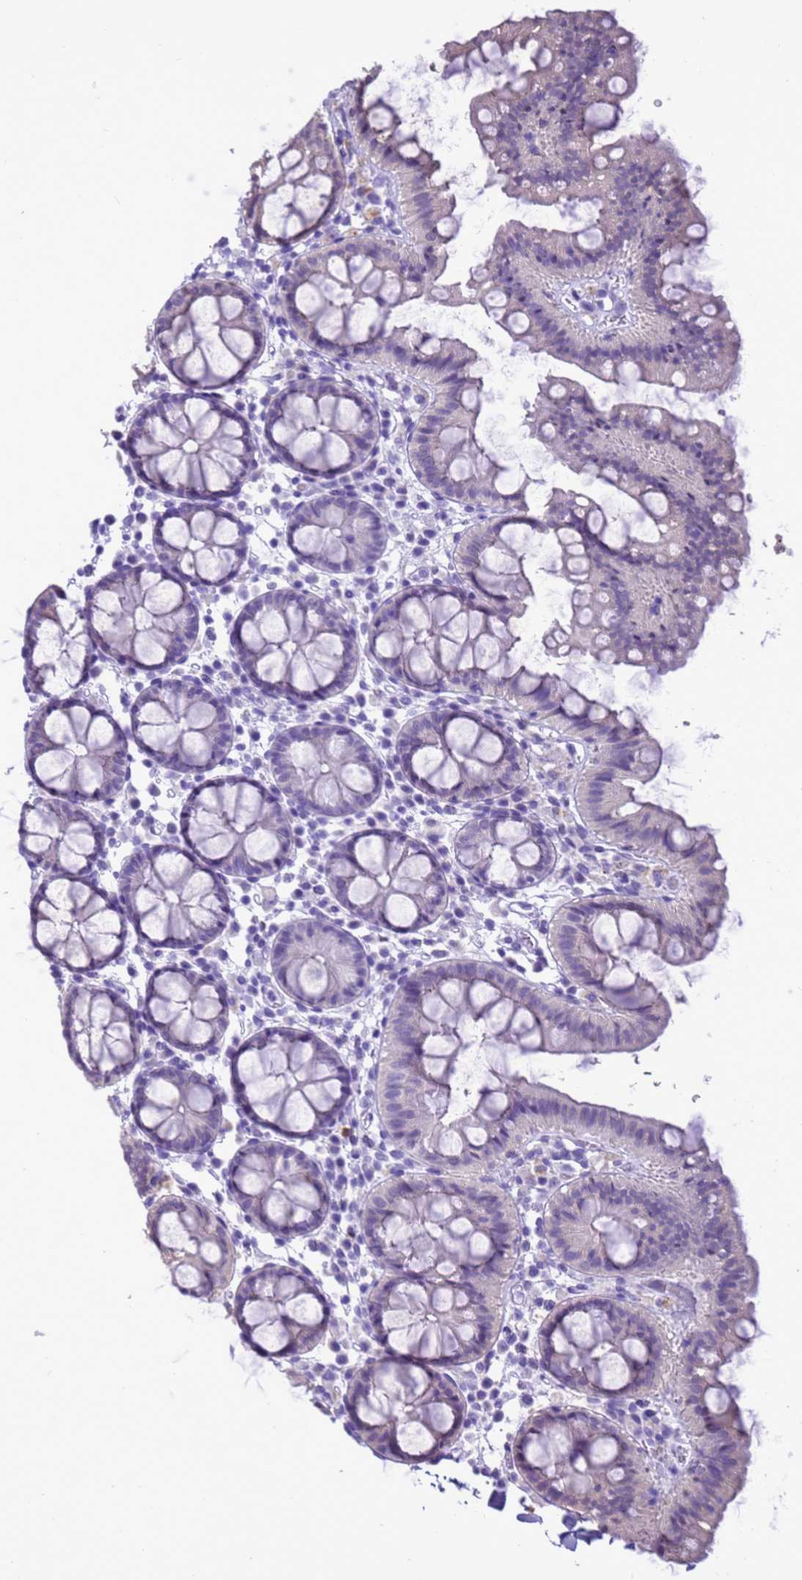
{"staining": {"intensity": "negative", "quantity": "none", "location": "none"}, "tissue": "colon", "cell_type": "Endothelial cells", "image_type": "normal", "snomed": [{"axis": "morphology", "description": "Normal tissue, NOS"}, {"axis": "topography", "description": "Colon"}], "caption": "This is an immunohistochemistry (IHC) micrograph of benign human colon. There is no expression in endothelial cells.", "gene": "STATH", "patient": {"sex": "male", "age": 75}}